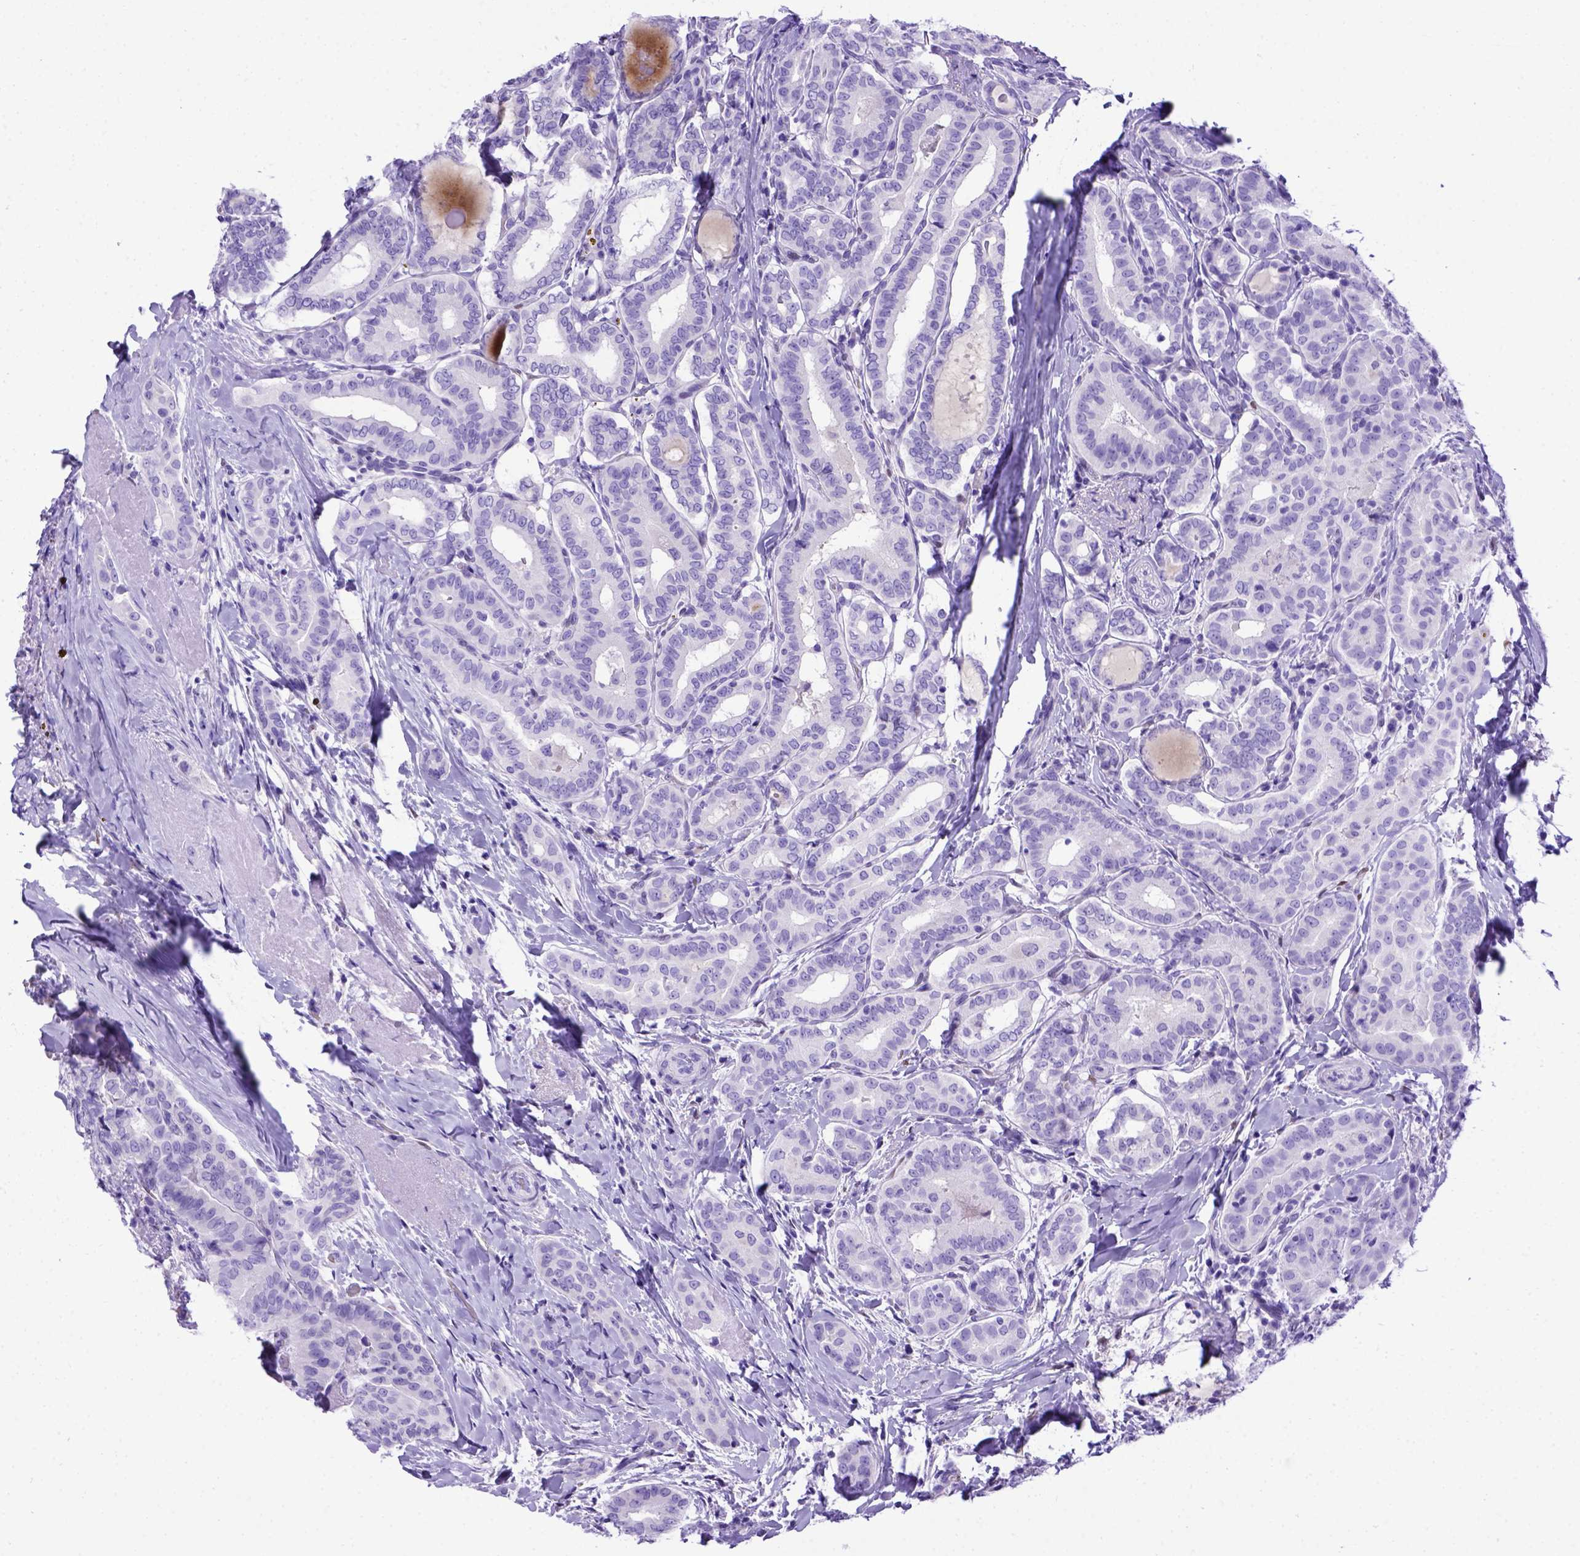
{"staining": {"intensity": "negative", "quantity": "none", "location": "none"}, "tissue": "thyroid cancer", "cell_type": "Tumor cells", "image_type": "cancer", "snomed": [{"axis": "morphology", "description": "Papillary adenocarcinoma, NOS"}, {"axis": "morphology", "description": "Papillary adenoma metastatic"}, {"axis": "topography", "description": "Thyroid gland"}], "caption": "High power microscopy histopathology image of an immunohistochemistry micrograph of thyroid papillary adenocarcinoma, revealing no significant staining in tumor cells.", "gene": "MEOX2", "patient": {"sex": "female", "age": 50}}